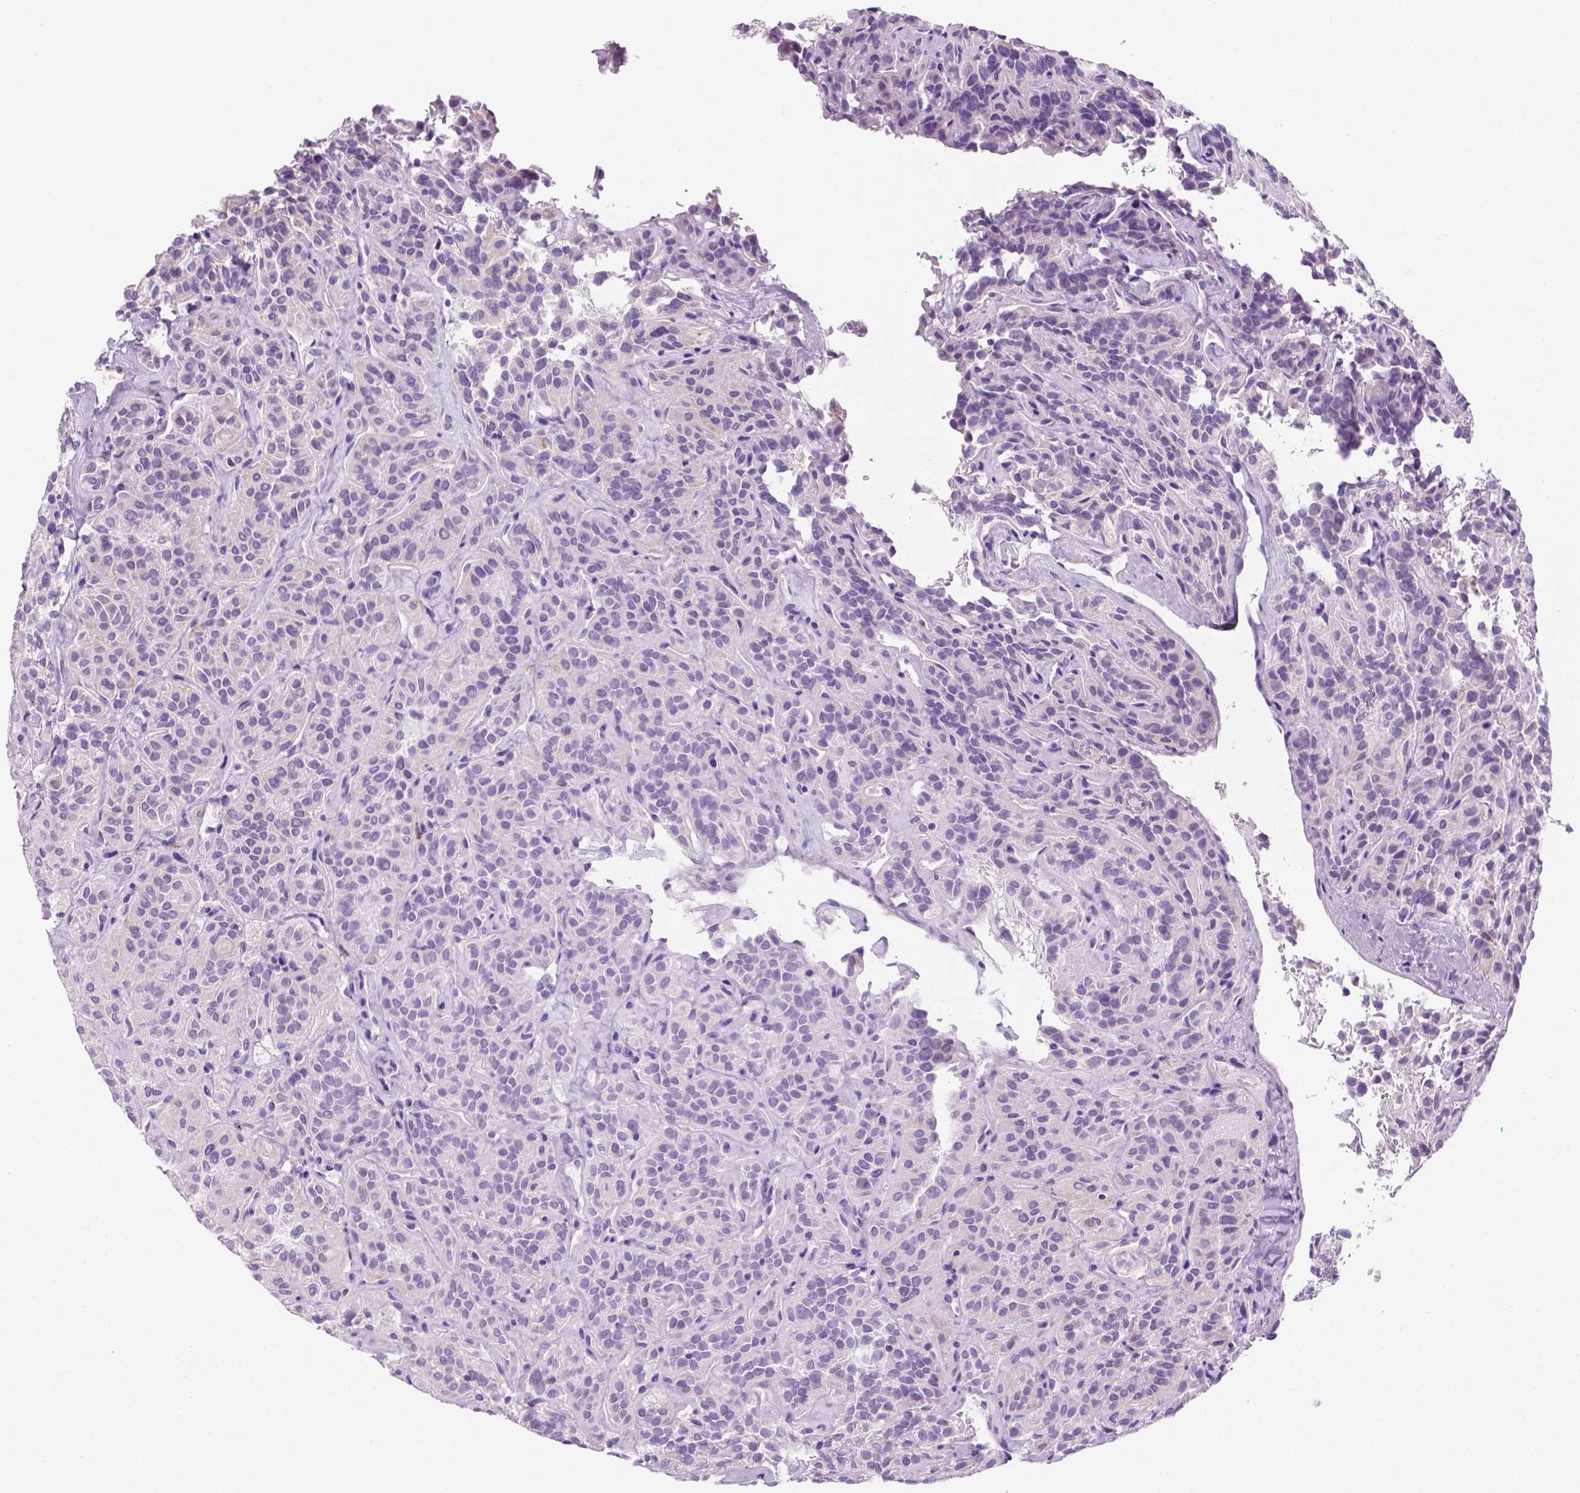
{"staining": {"intensity": "negative", "quantity": "none", "location": "none"}, "tissue": "thyroid cancer", "cell_type": "Tumor cells", "image_type": "cancer", "snomed": [{"axis": "morphology", "description": "Papillary adenocarcinoma, NOS"}, {"axis": "topography", "description": "Thyroid gland"}], "caption": "Human thyroid cancer (papillary adenocarcinoma) stained for a protein using immunohistochemistry (IHC) displays no staining in tumor cells.", "gene": "ARHGEF33", "patient": {"sex": "female", "age": 45}}